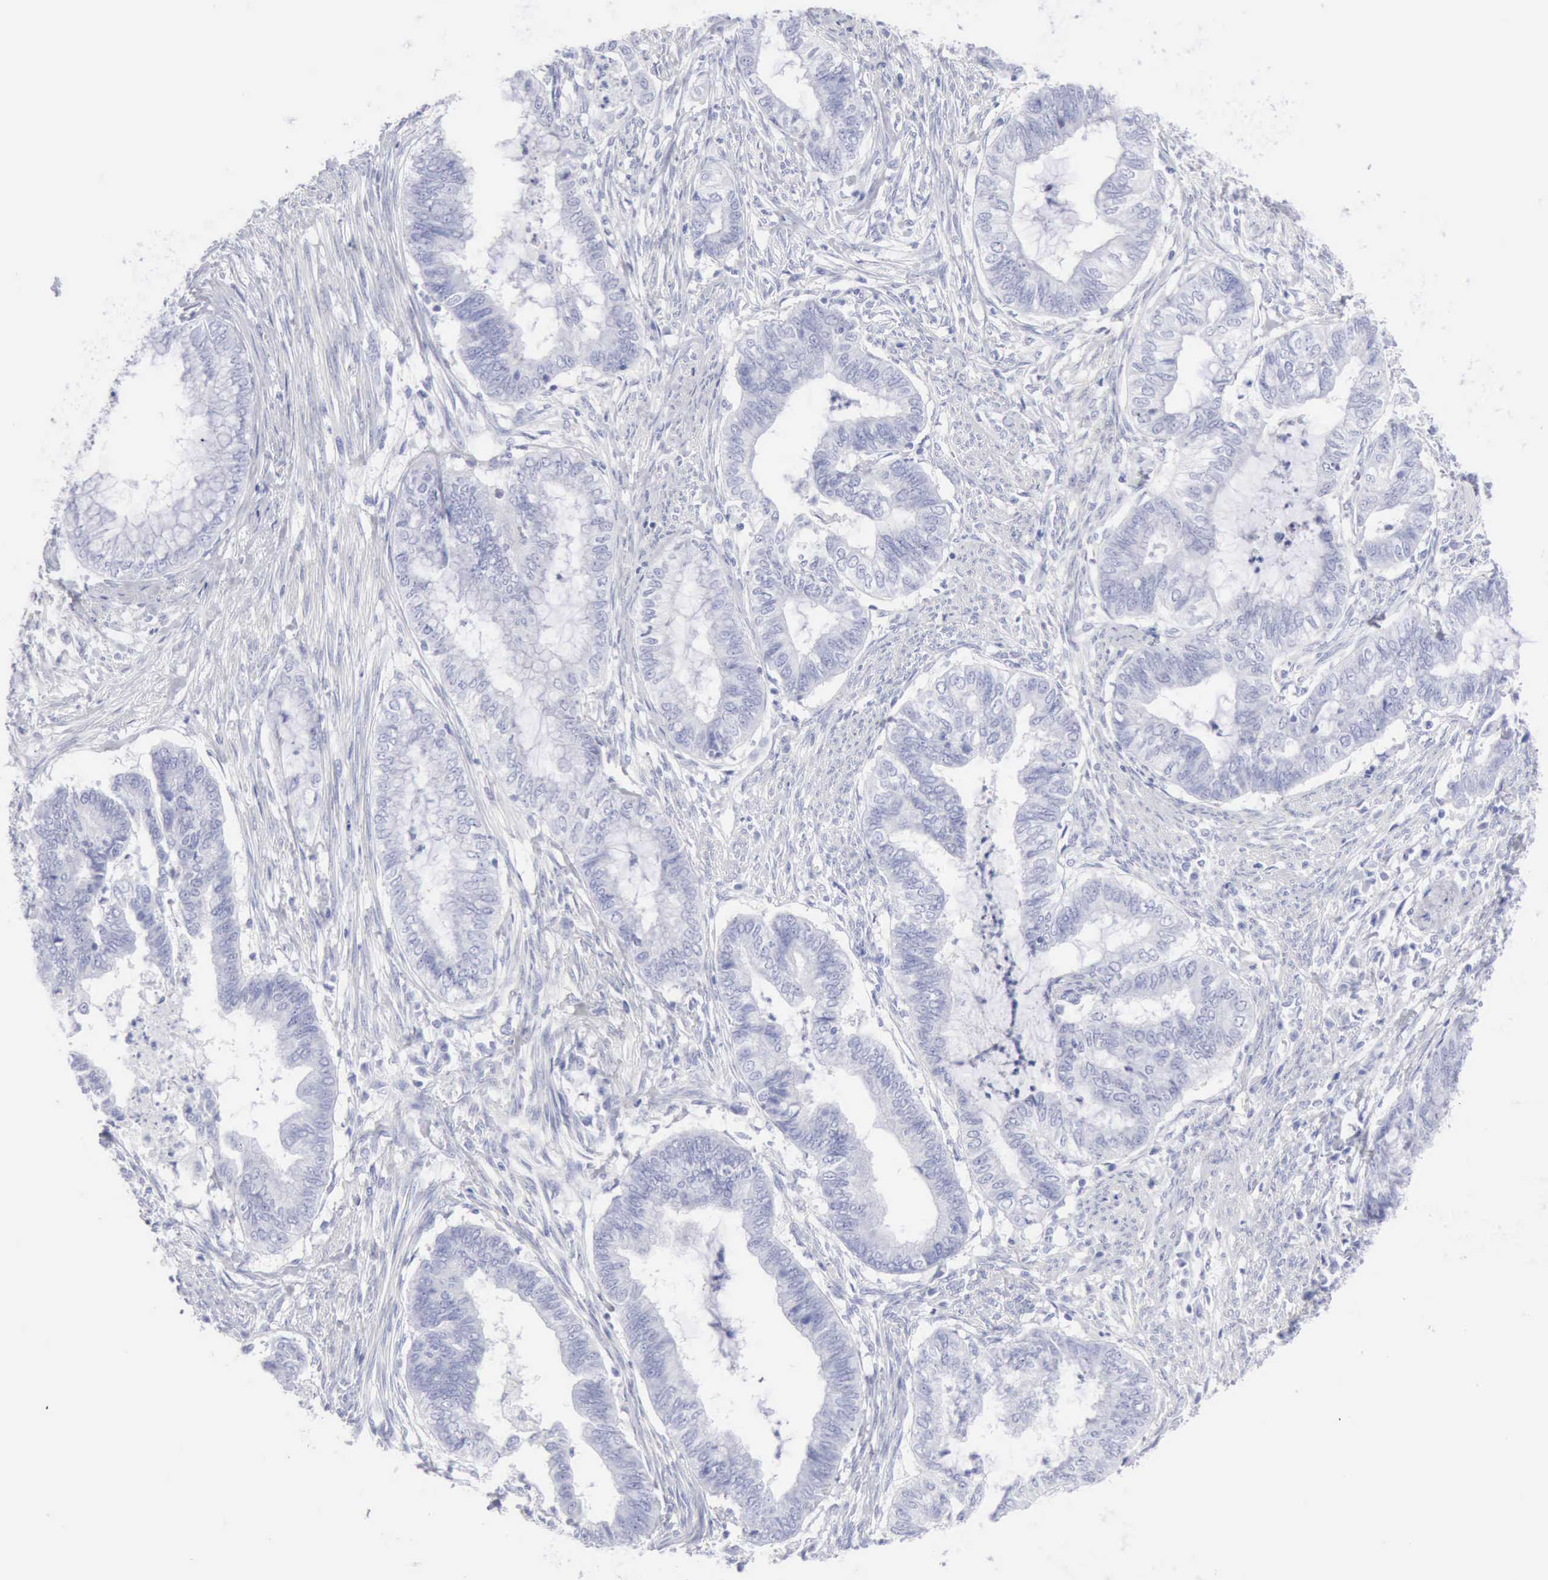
{"staining": {"intensity": "negative", "quantity": "none", "location": "none"}, "tissue": "endometrial cancer", "cell_type": "Tumor cells", "image_type": "cancer", "snomed": [{"axis": "morphology", "description": "Necrosis, NOS"}, {"axis": "morphology", "description": "Adenocarcinoma, NOS"}, {"axis": "topography", "description": "Endometrium"}], "caption": "This image is of endometrial adenocarcinoma stained with immunohistochemistry to label a protein in brown with the nuclei are counter-stained blue. There is no expression in tumor cells.", "gene": "KRT10", "patient": {"sex": "female", "age": 79}}